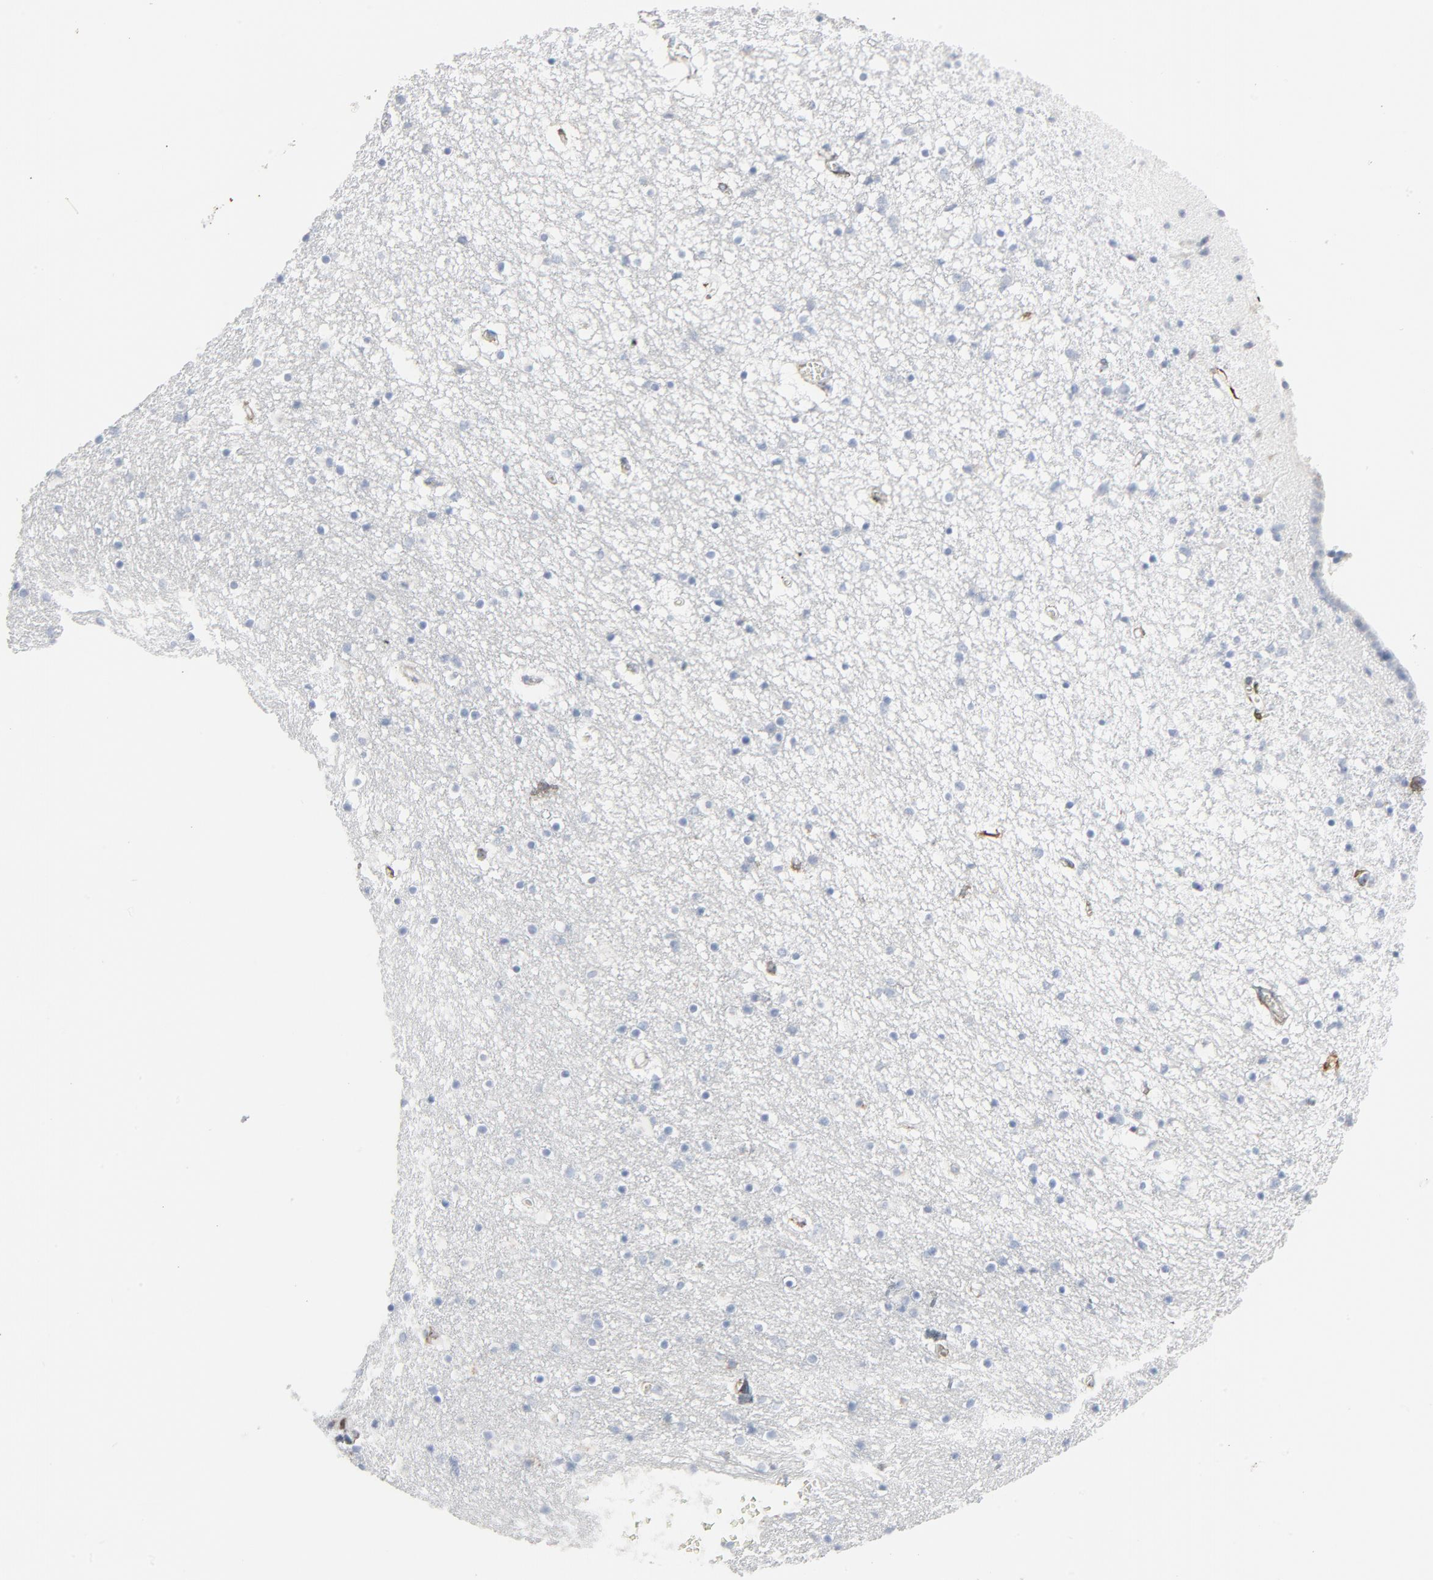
{"staining": {"intensity": "negative", "quantity": "none", "location": "none"}, "tissue": "caudate", "cell_type": "Glial cells", "image_type": "normal", "snomed": [{"axis": "morphology", "description": "Normal tissue, NOS"}, {"axis": "topography", "description": "Lateral ventricle wall"}], "caption": "IHC of unremarkable human caudate exhibits no positivity in glial cells.", "gene": "BGN", "patient": {"sex": "male", "age": 45}}